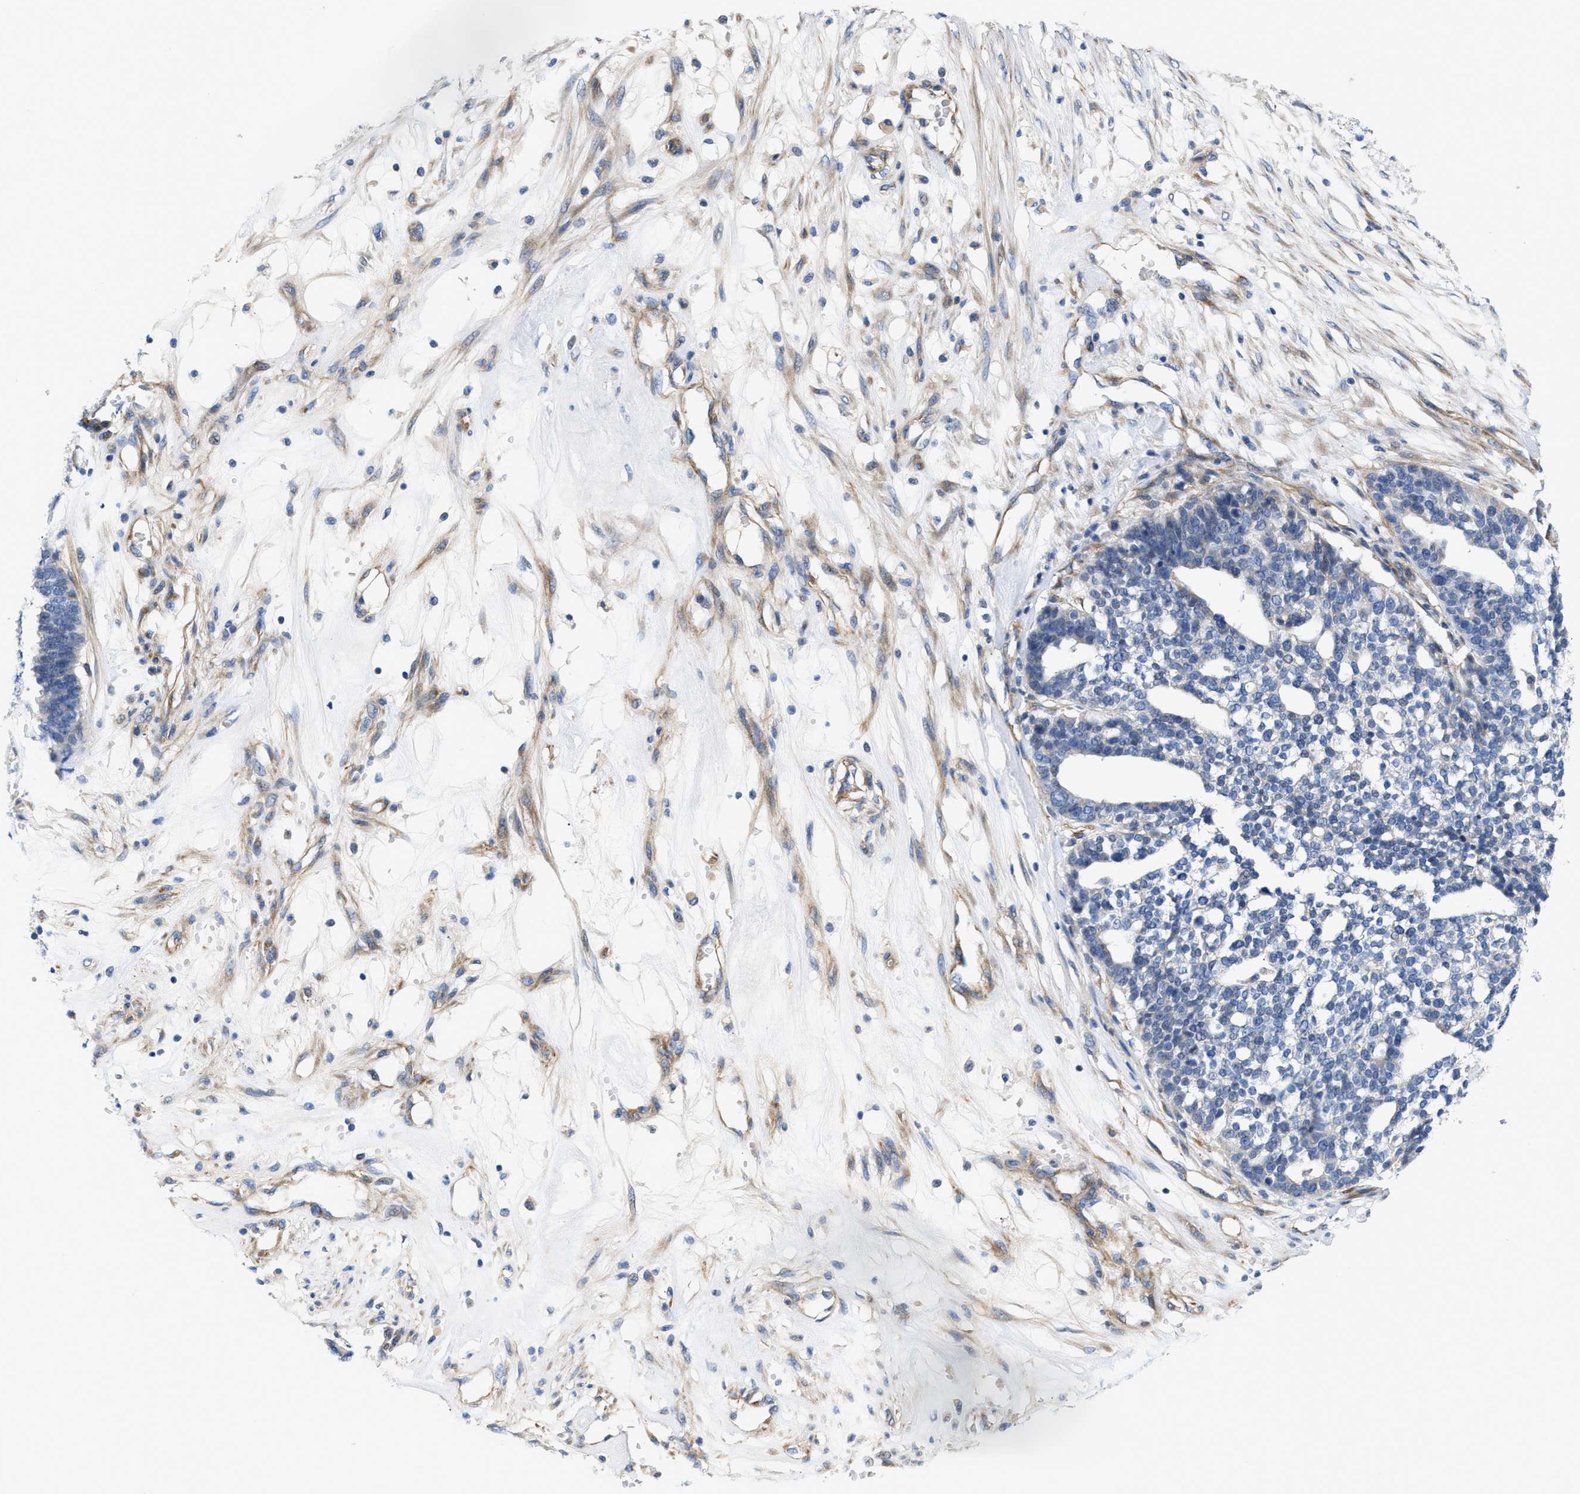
{"staining": {"intensity": "negative", "quantity": "none", "location": "none"}, "tissue": "ovarian cancer", "cell_type": "Tumor cells", "image_type": "cancer", "snomed": [{"axis": "morphology", "description": "Cystadenocarcinoma, serous, NOS"}, {"axis": "topography", "description": "Ovary"}], "caption": "The histopathology image demonstrates no staining of tumor cells in serous cystadenocarcinoma (ovarian). (Stains: DAB immunohistochemistry (IHC) with hematoxylin counter stain, Microscopy: brightfield microscopy at high magnification).", "gene": "TFPI", "patient": {"sex": "female", "age": 59}}